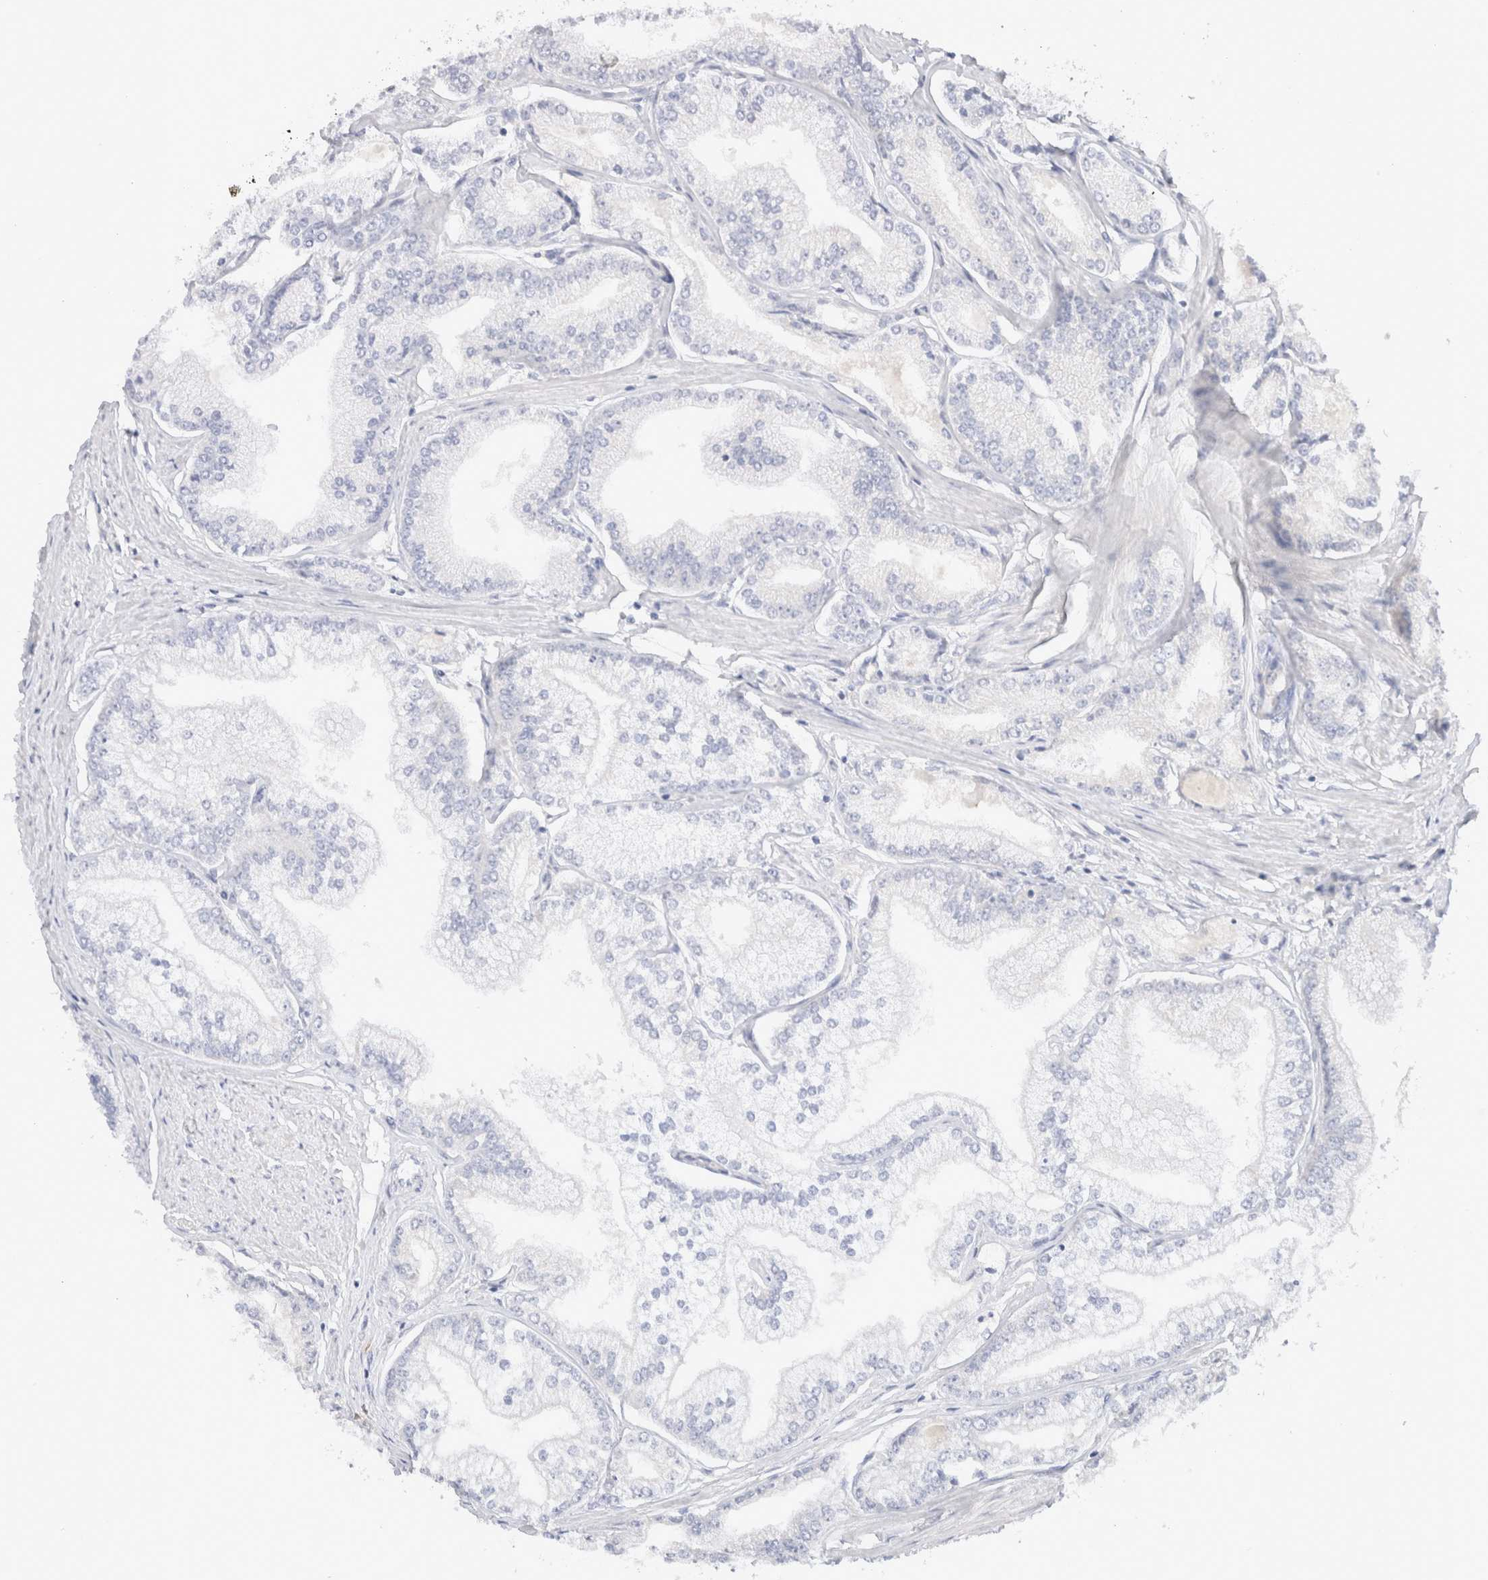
{"staining": {"intensity": "negative", "quantity": "none", "location": "none"}, "tissue": "prostate cancer", "cell_type": "Tumor cells", "image_type": "cancer", "snomed": [{"axis": "morphology", "description": "Adenocarcinoma, Low grade"}, {"axis": "topography", "description": "Prostate"}], "caption": "Adenocarcinoma (low-grade) (prostate) was stained to show a protein in brown. There is no significant staining in tumor cells.", "gene": "GADD45G", "patient": {"sex": "male", "age": 52}}